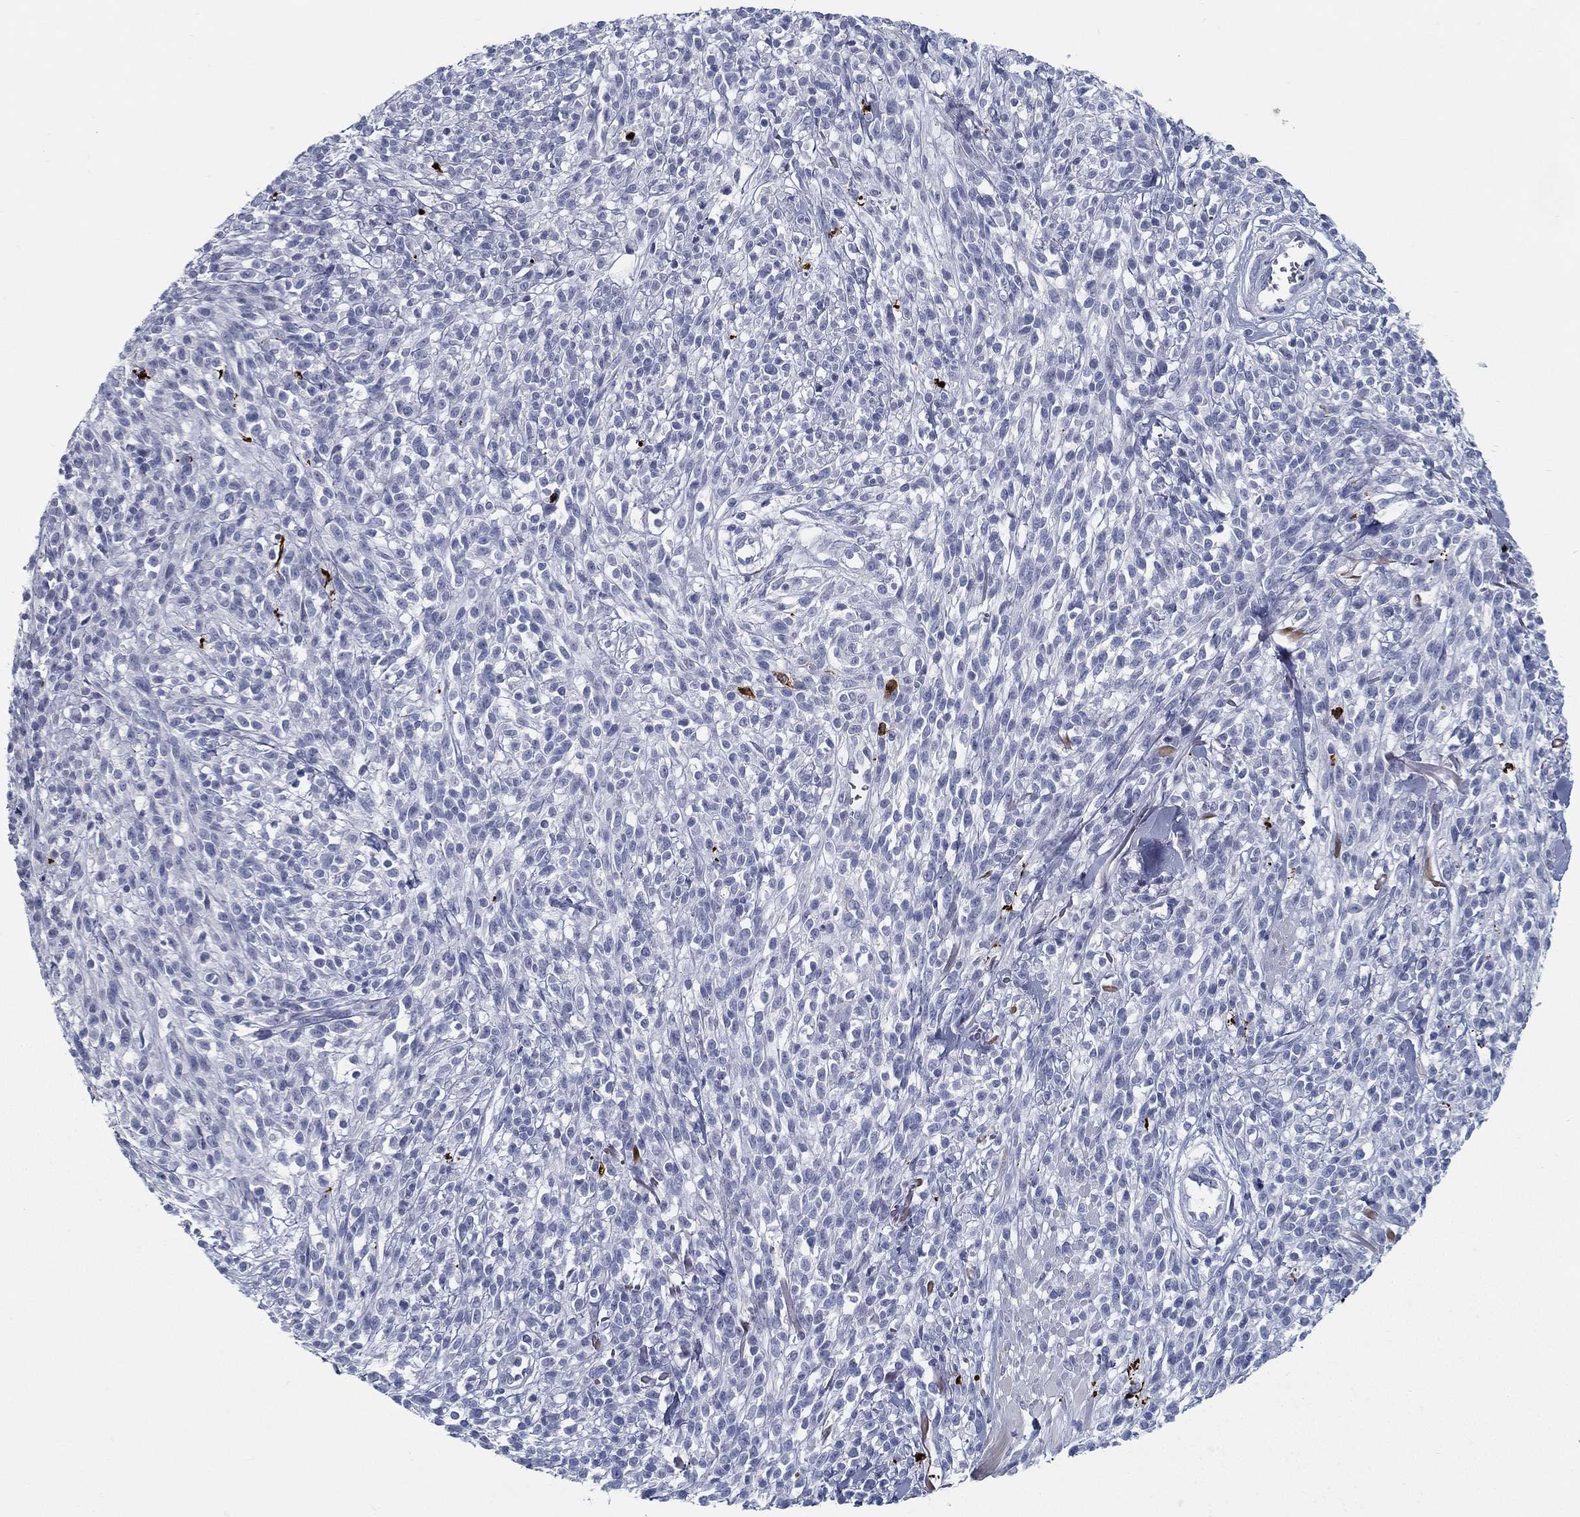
{"staining": {"intensity": "negative", "quantity": "none", "location": "none"}, "tissue": "melanoma", "cell_type": "Tumor cells", "image_type": "cancer", "snomed": [{"axis": "morphology", "description": "Malignant melanoma, NOS"}, {"axis": "topography", "description": "Skin"}, {"axis": "topography", "description": "Skin of trunk"}], "caption": "Protein analysis of melanoma reveals no significant positivity in tumor cells. (Immunohistochemistry, brightfield microscopy, high magnification).", "gene": "SPPL2C", "patient": {"sex": "male", "age": 74}}